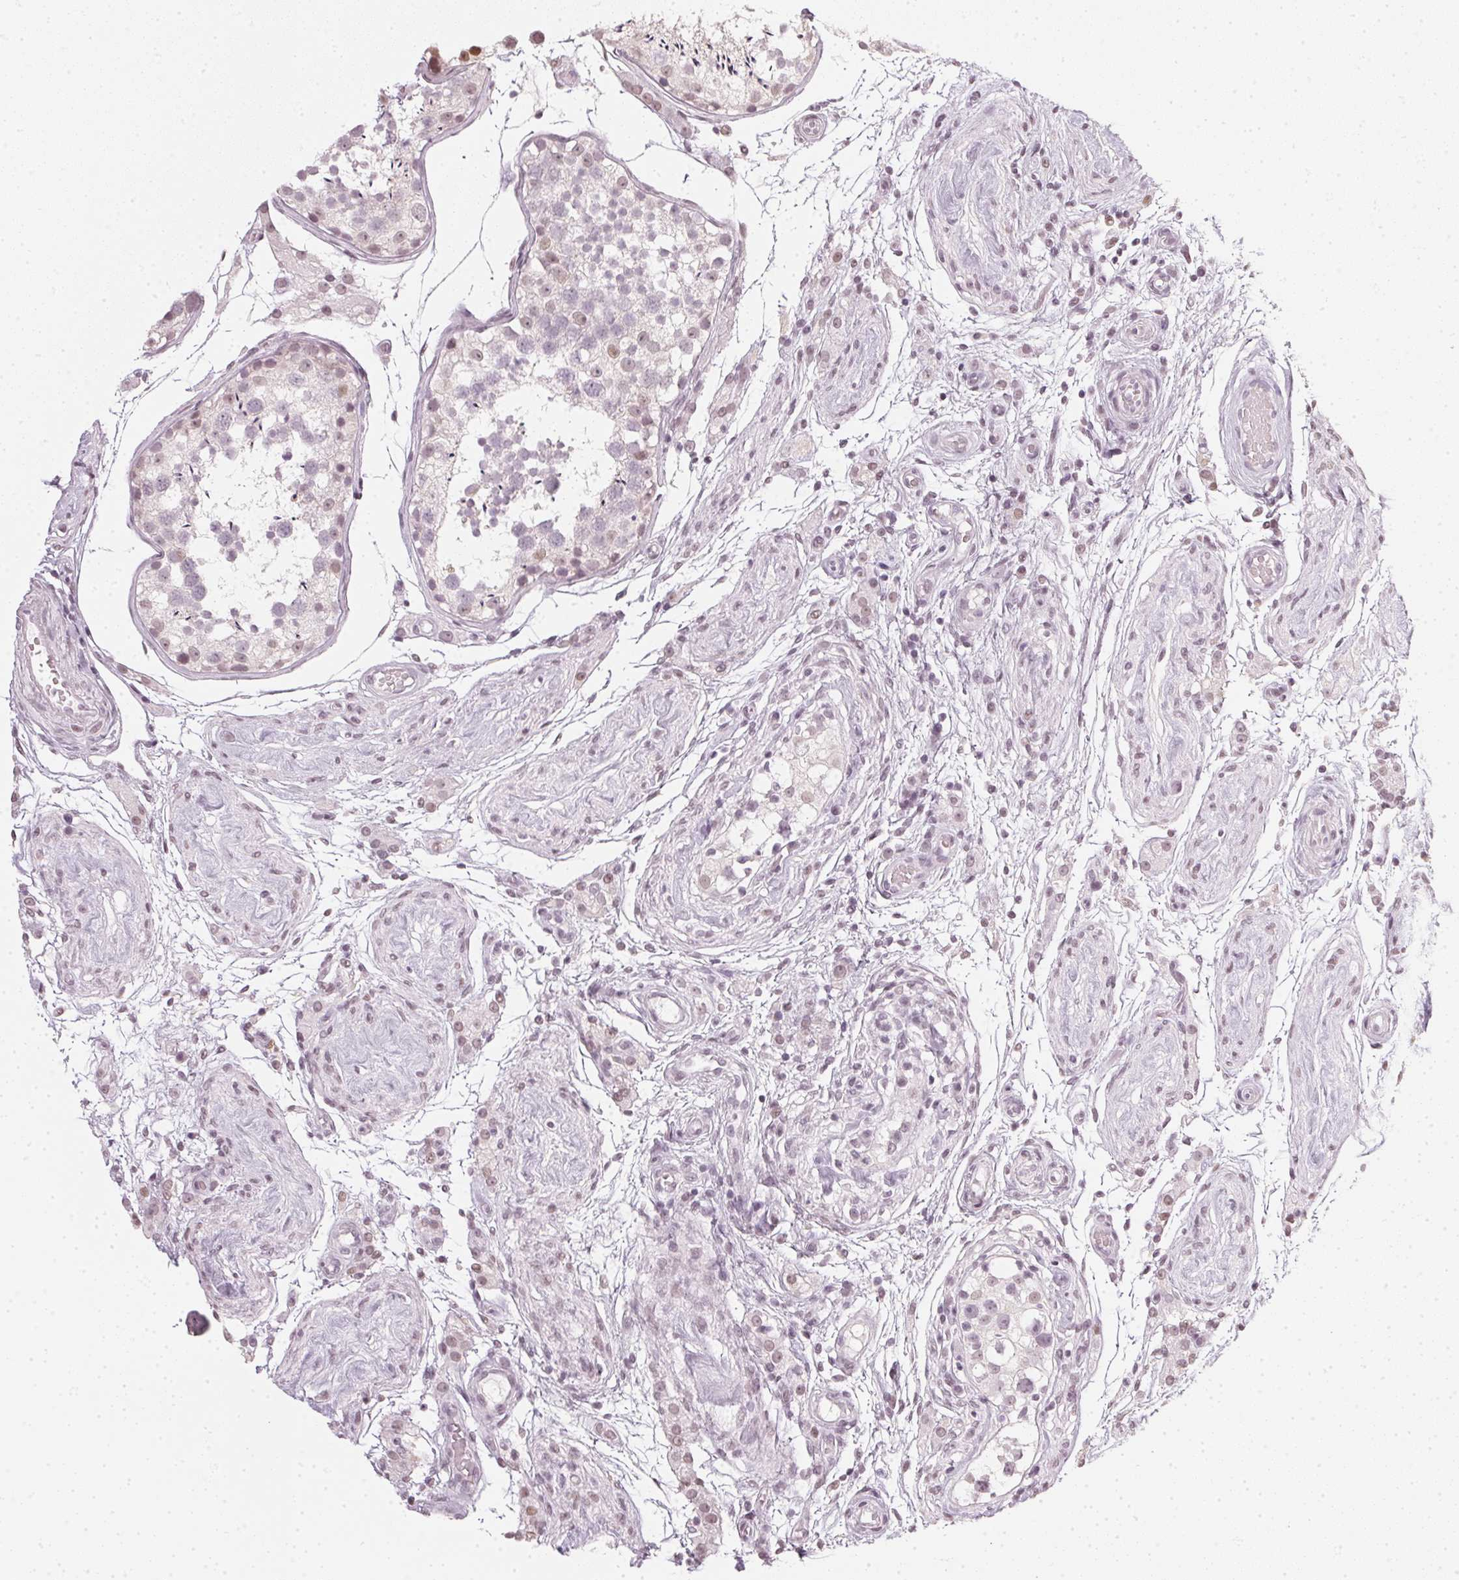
{"staining": {"intensity": "weak", "quantity": "<25%", "location": "nuclear"}, "tissue": "testis", "cell_type": "Cells in seminiferous ducts", "image_type": "normal", "snomed": [{"axis": "morphology", "description": "Normal tissue, NOS"}, {"axis": "morphology", "description": "Seminoma, NOS"}, {"axis": "topography", "description": "Testis"}], "caption": "Protein analysis of unremarkable testis displays no significant staining in cells in seminiferous ducts. (Immunohistochemistry (ihc), brightfield microscopy, high magnification).", "gene": "DNAJC6", "patient": {"sex": "male", "age": 29}}